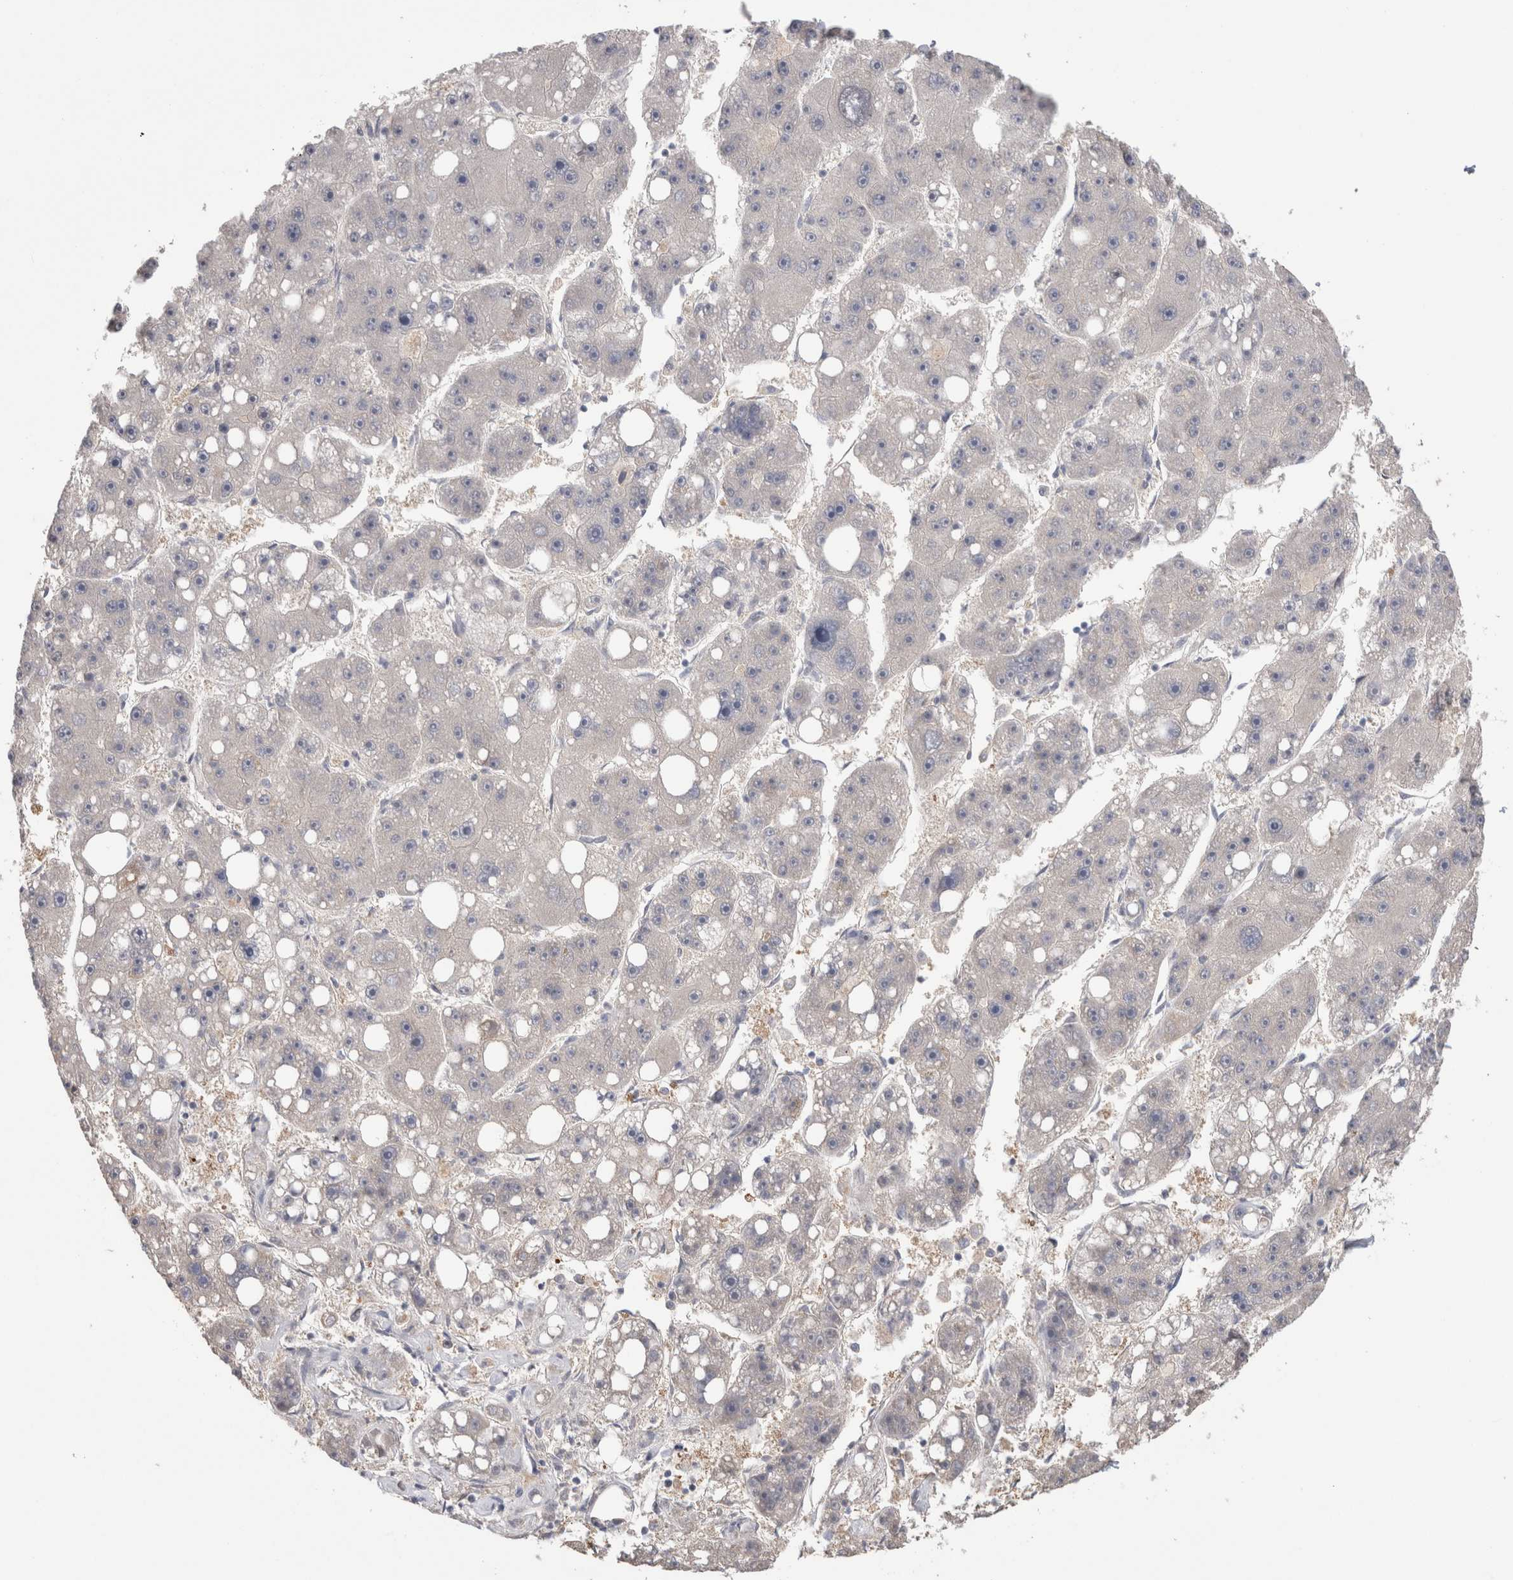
{"staining": {"intensity": "negative", "quantity": "none", "location": "none"}, "tissue": "liver cancer", "cell_type": "Tumor cells", "image_type": "cancer", "snomed": [{"axis": "morphology", "description": "Carcinoma, Hepatocellular, NOS"}, {"axis": "topography", "description": "Liver"}], "caption": "Immunohistochemical staining of human liver cancer exhibits no significant expression in tumor cells.", "gene": "PPP3CC", "patient": {"sex": "female", "age": 61}}